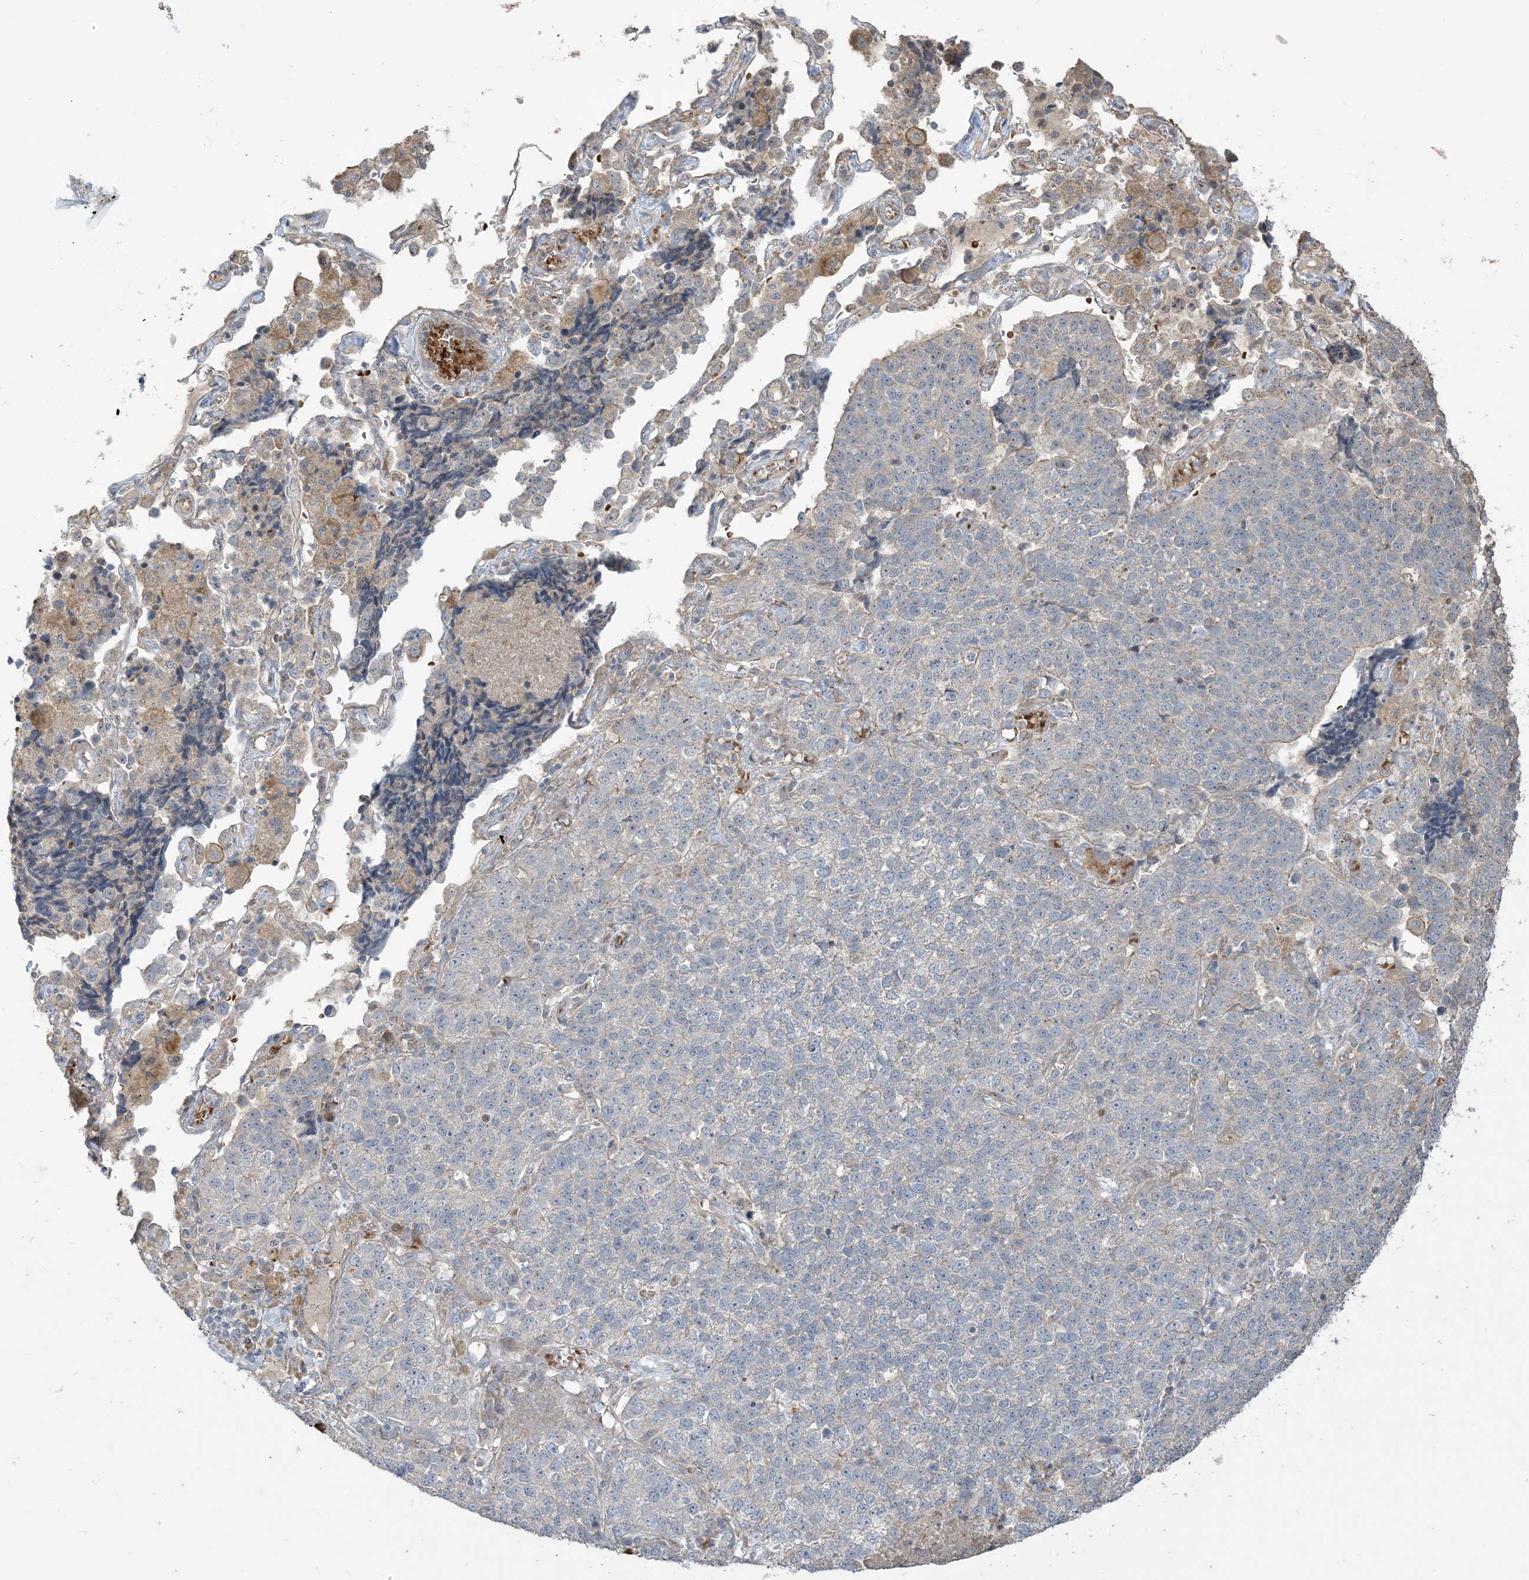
{"staining": {"intensity": "negative", "quantity": "none", "location": "none"}, "tissue": "lung cancer", "cell_type": "Tumor cells", "image_type": "cancer", "snomed": [{"axis": "morphology", "description": "Adenocarcinoma, NOS"}, {"axis": "topography", "description": "Lung"}], "caption": "Immunohistochemical staining of human lung adenocarcinoma reveals no significant expression in tumor cells.", "gene": "KLHL18", "patient": {"sex": "male", "age": 49}}